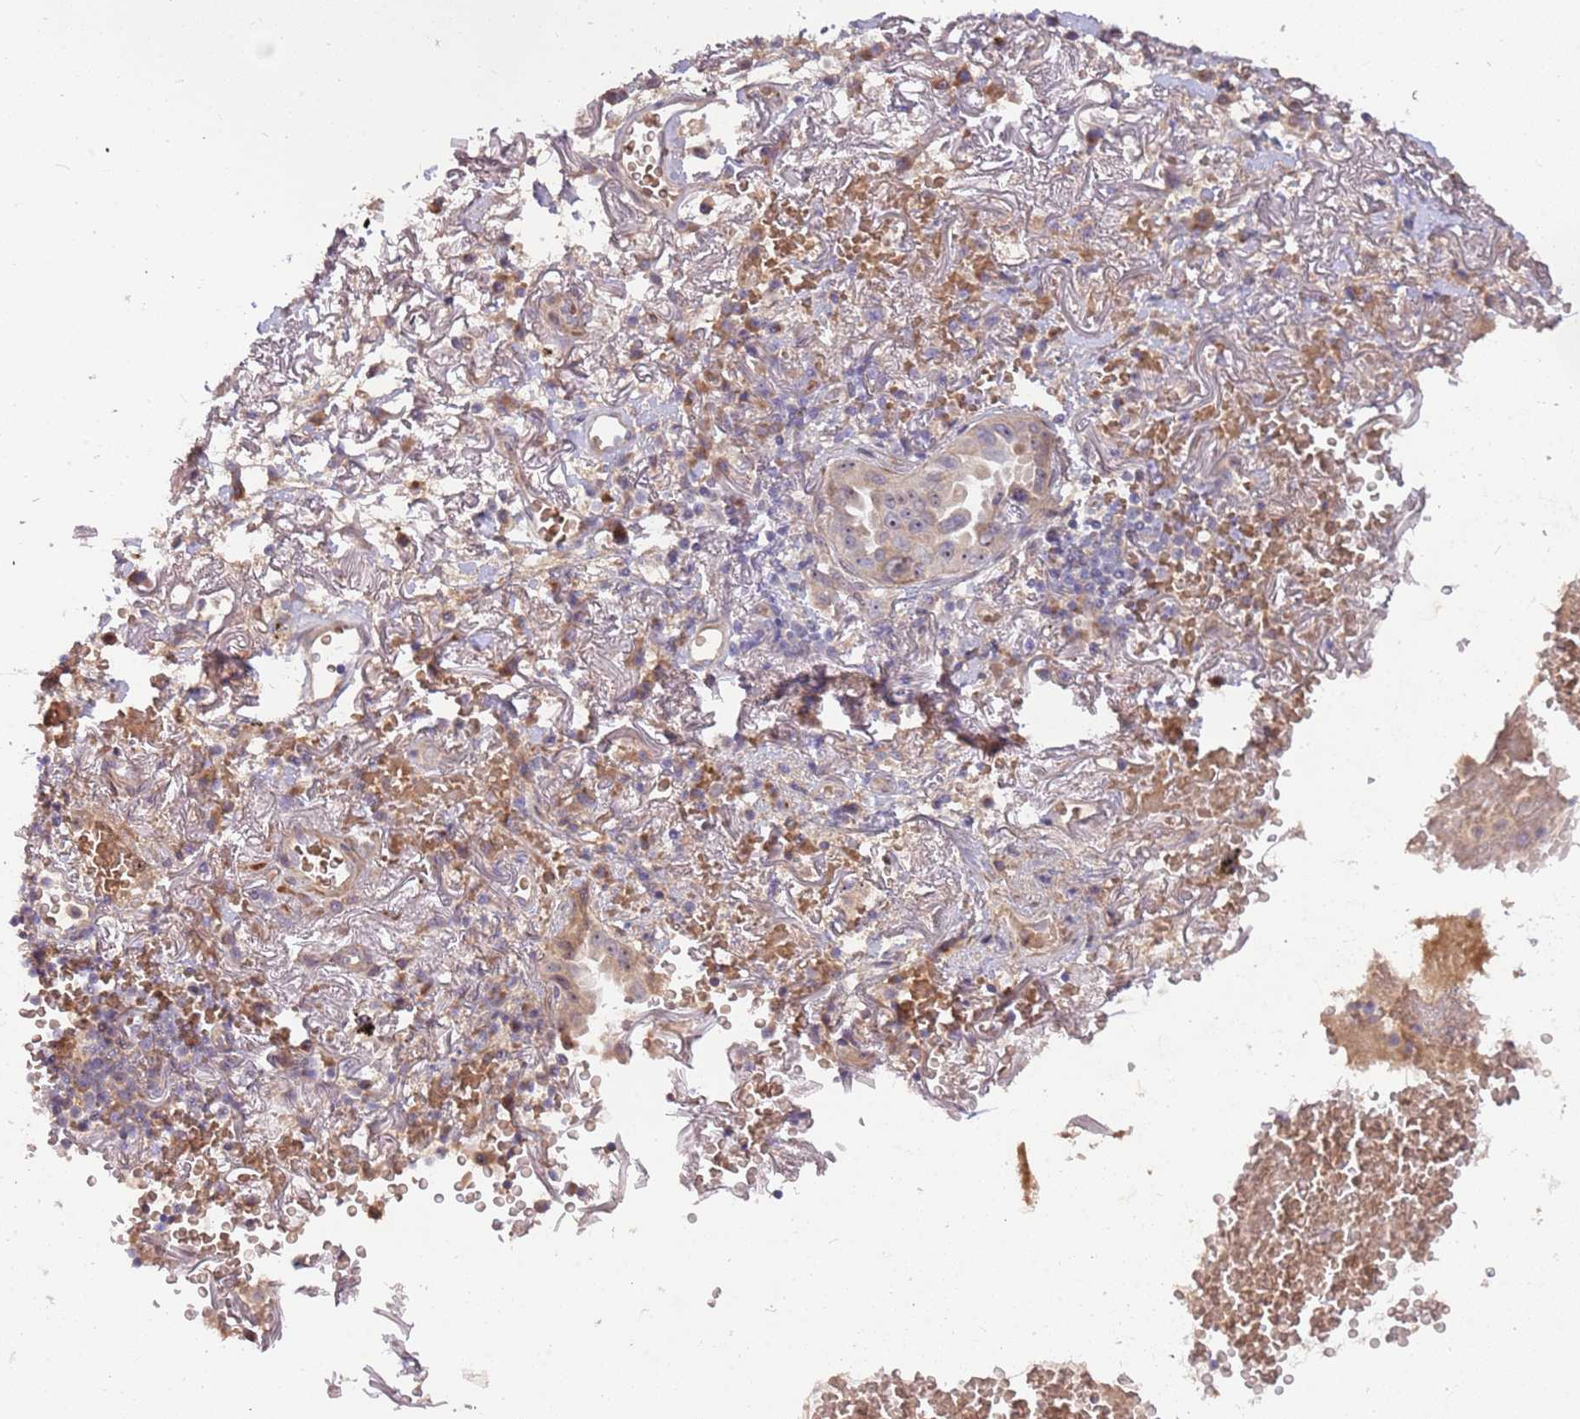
{"staining": {"intensity": "moderate", "quantity": "<25%", "location": "nuclear"}, "tissue": "lung cancer", "cell_type": "Tumor cells", "image_type": "cancer", "snomed": [{"axis": "morphology", "description": "Adenocarcinoma, NOS"}, {"axis": "topography", "description": "Lung"}], "caption": "Brown immunohistochemical staining in lung cancer exhibits moderate nuclear staining in approximately <25% of tumor cells.", "gene": "TRAPPC6B", "patient": {"sex": "female", "age": 69}}